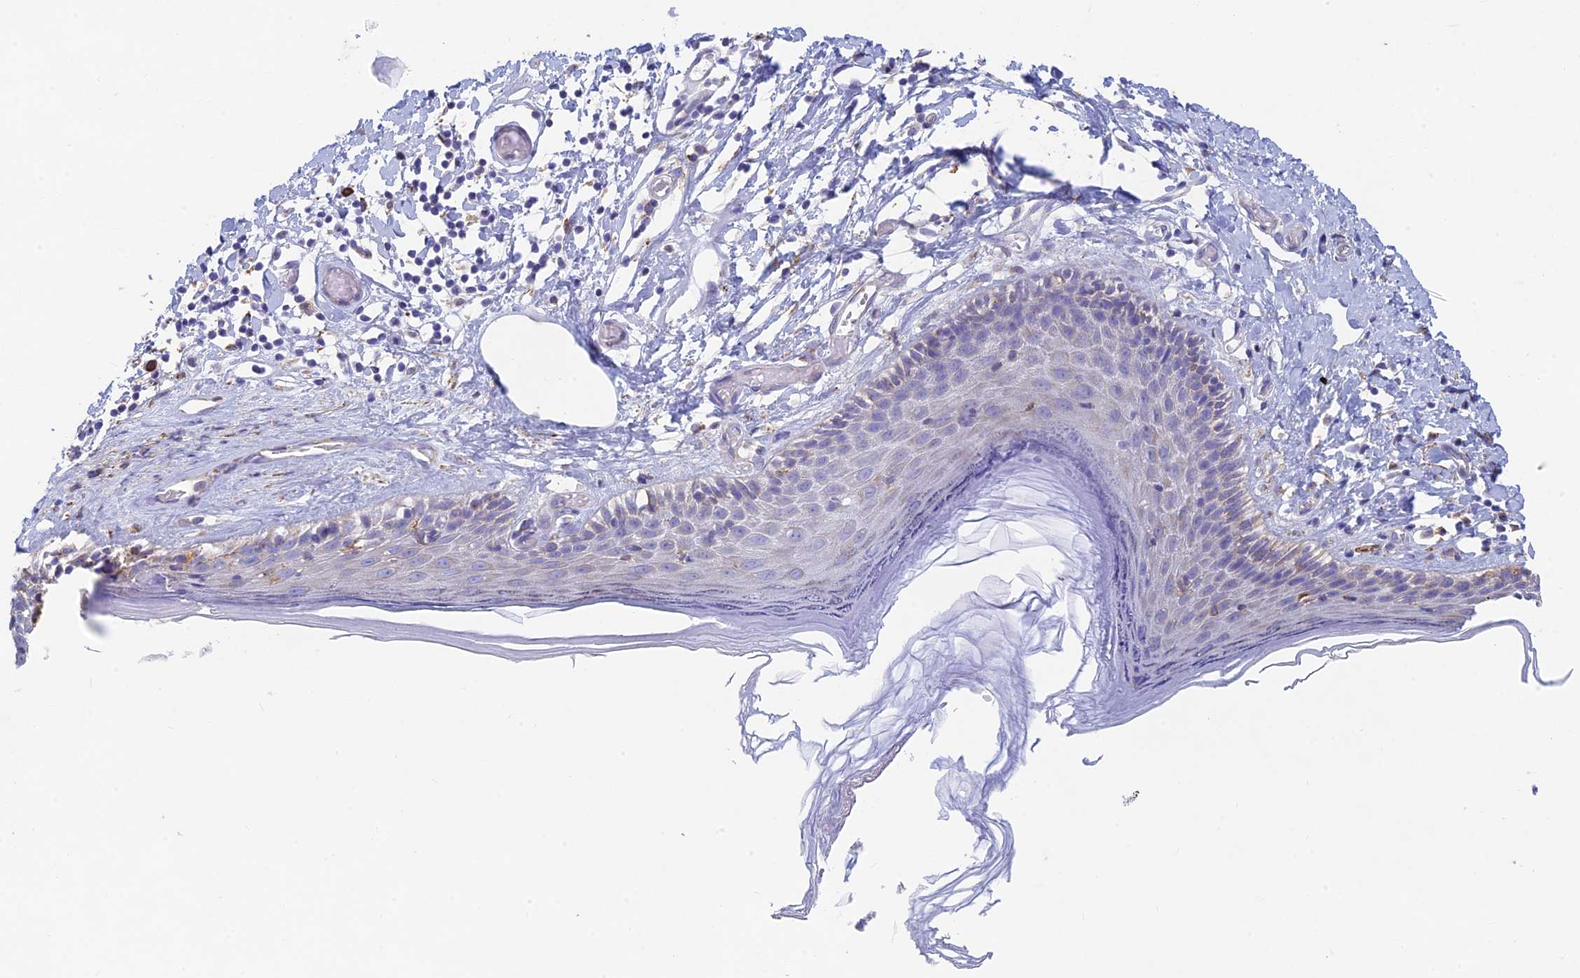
{"staining": {"intensity": "moderate", "quantity": "<25%", "location": "cytoplasmic/membranous"}, "tissue": "skin", "cell_type": "Epidermal cells", "image_type": "normal", "snomed": [{"axis": "morphology", "description": "Normal tissue, NOS"}, {"axis": "topography", "description": "Adipose tissue"}, {"axis": "topography", "description": "Vascular tissue"}, {"axis": "topography", "description": "Vulva"}, {"axis": "topography", "description": "Peripheral nerve tissue"}], "caption": "About <25% of epidermal cells in unremarkable human skin display moderate cytoplasmic/membranous protein expression as visualized by brown immunohistochemical staining.", "gene": "WDR35", "patient": {"sex": "female", "age": 86}}